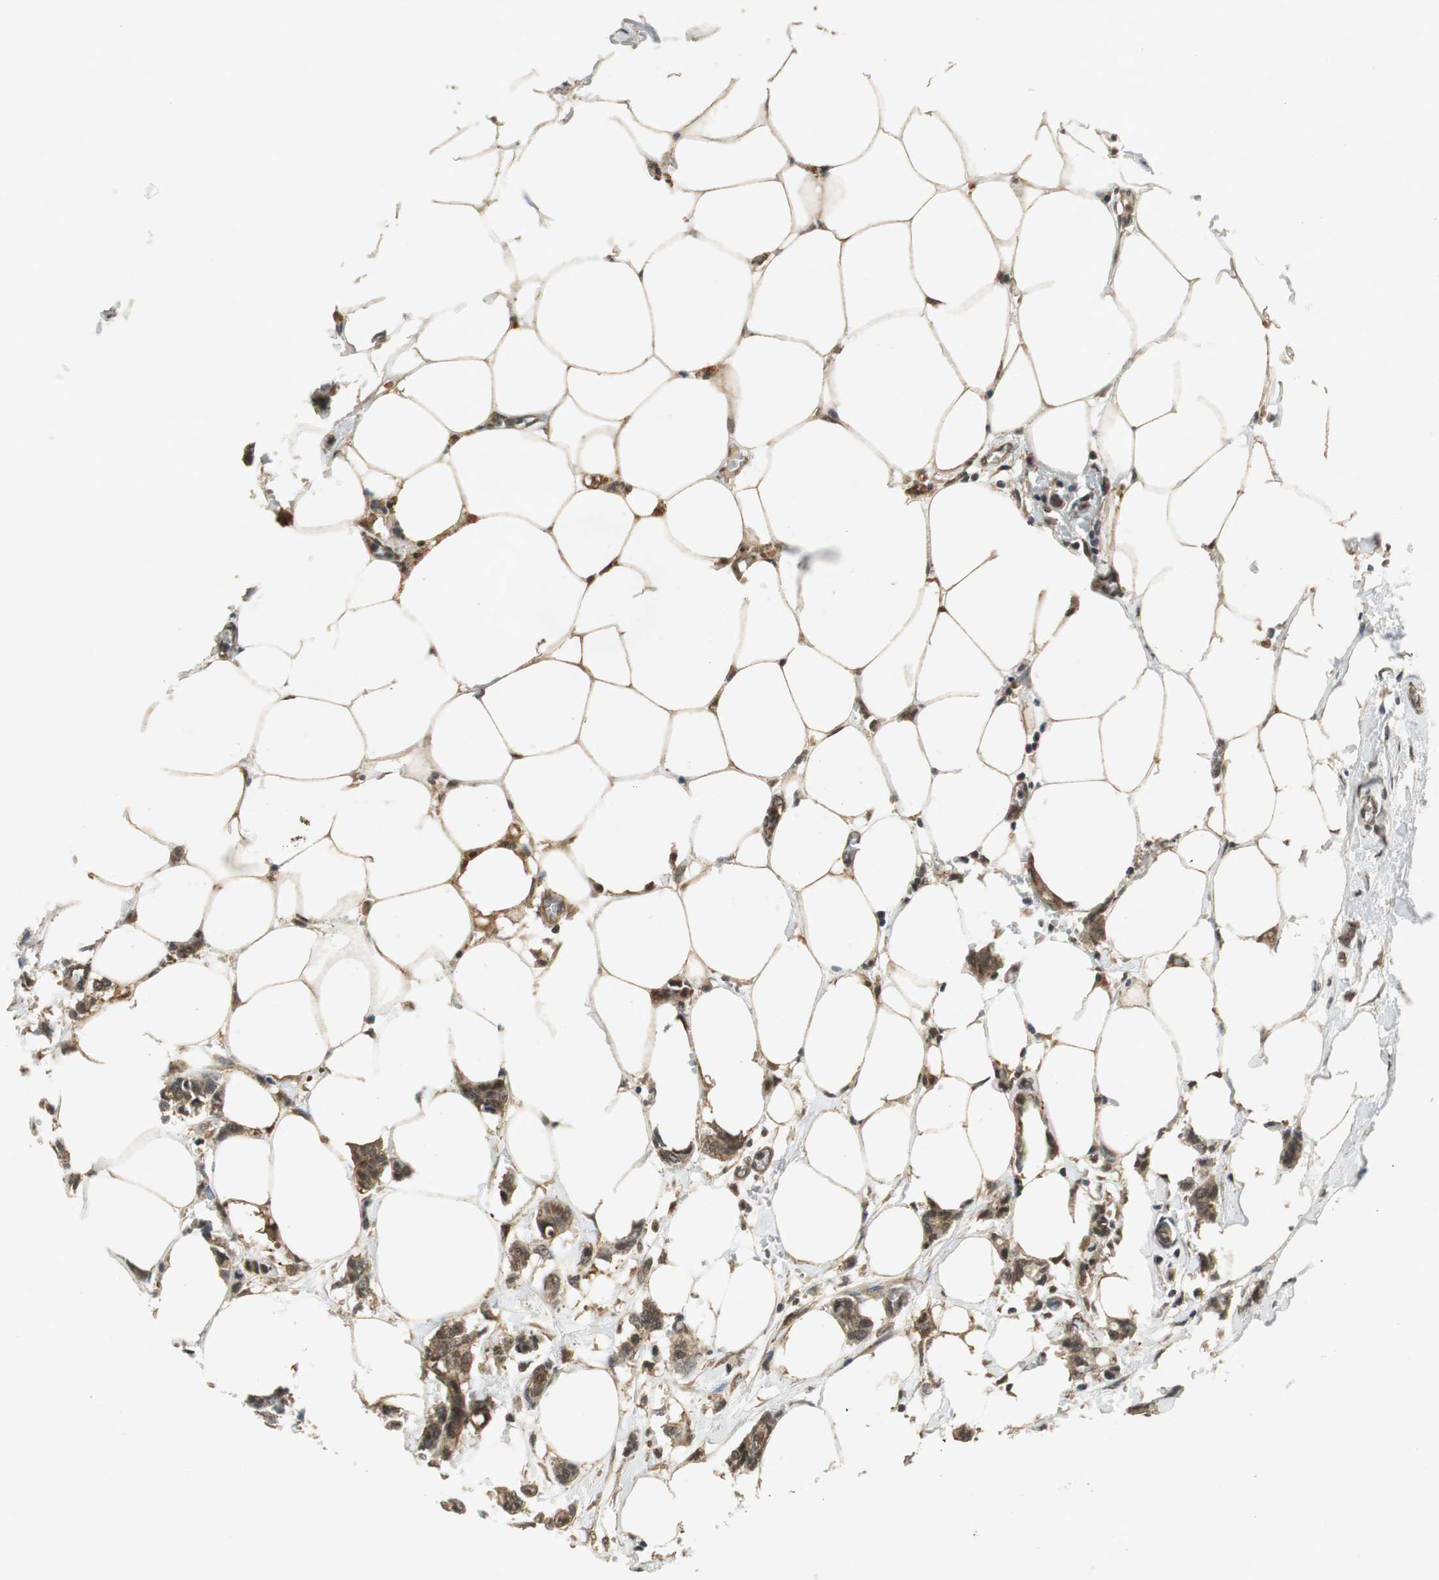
{"staining": {"intensity": "moderate", "quantity": ">75%", "location": "cytoplasmic/membranous,nuclear"}, "tissue": "breast cancer", "cell_type": "Tumor cells", "image_type": "cancer", "snomed": [{"axis": "morphology", "description": "Duct carcinoma"}, {"axis": "topography", "description": "Breast"}], "caption": "Breast cancer stained with a protein marker displays moderate staining in tumor cells.", "gene": "PSMB4", "patient": {"sex": "female", "age": 84}}